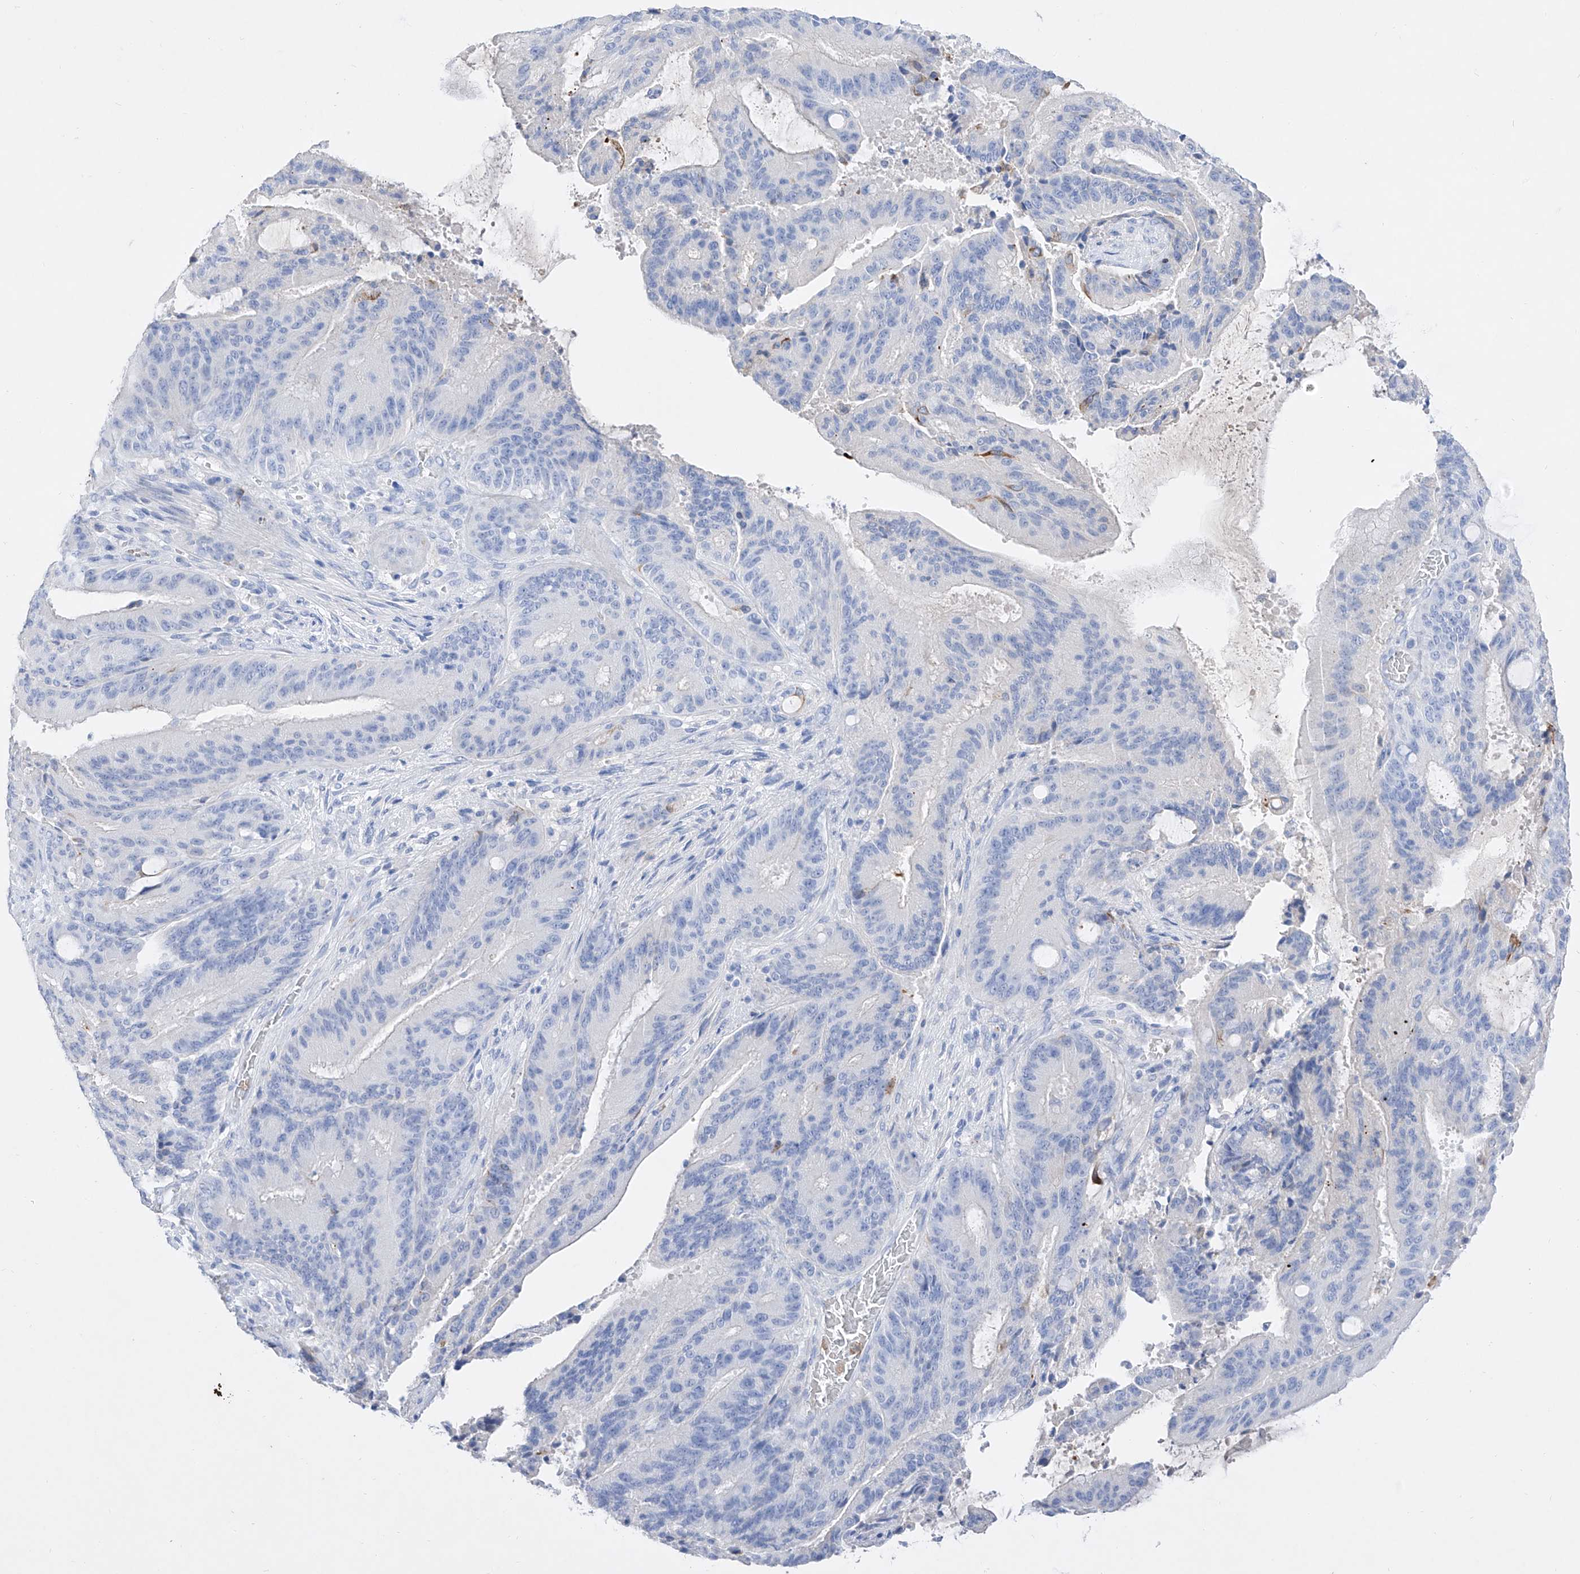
{"staining": {"intensity": "negative", "quantity": "none", "location": "none"}, "tissue": "liver cancer", "cell_type": "Tumor cells", "image_type": "cancer", "snomed": [{"axis": "morphology", "description": "Normal tissue, NOS"}, {"axis": "morphology", "description": "Cholangiocarcinoma"}, {"axis": "topography", "description": "Liver"}, {"axis": "topography", "description": "Peripheral nerve tissue"}], "caption": "Liver cancer (cholangiocarcinoma) was stained to show a protein in brown. There is no significant positivity in tumor cells.", "gene": "TM7SF2", "patient": {"sex": "female", "age": 73}}